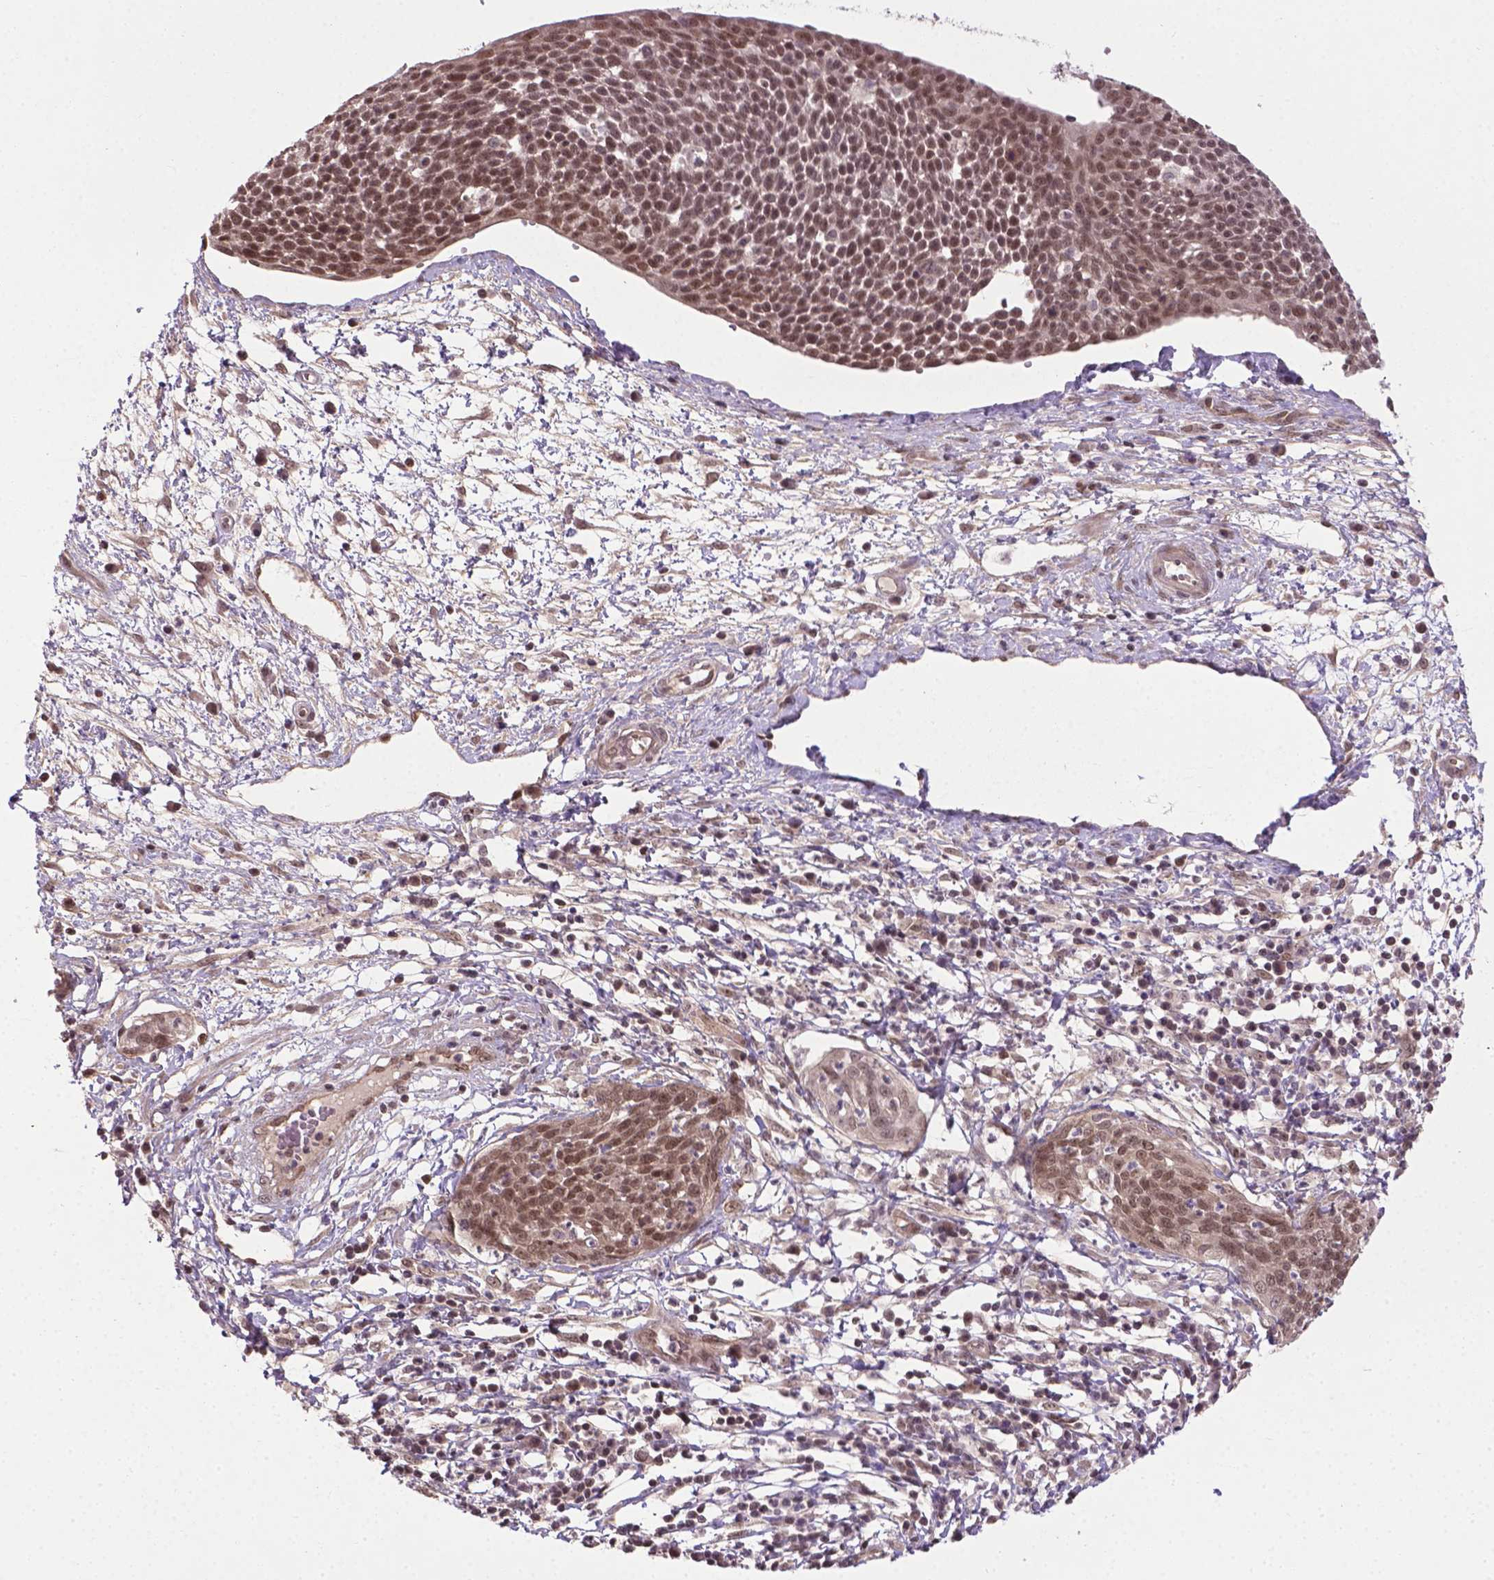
{"staining": {"intensity": "moderate", "quantity": ">75%", "location": "nuclear"}, "tissue": "cervical cancer", "cell_type": "Tumor cells", "image_type": "cancer", "snomed": [{"axis": "morphology", "description": "Squamous cell carcinoma, NOS"}, {"axis": "topography", "description": "Cervix"}], "caption": "A brown stain highlights moderate nuclear staining of a protein in human squamous cell carcinoma (cervical) tumor cells.", "gene": "ANKRD54", "patient": {"sex": "female", "age": 34}}